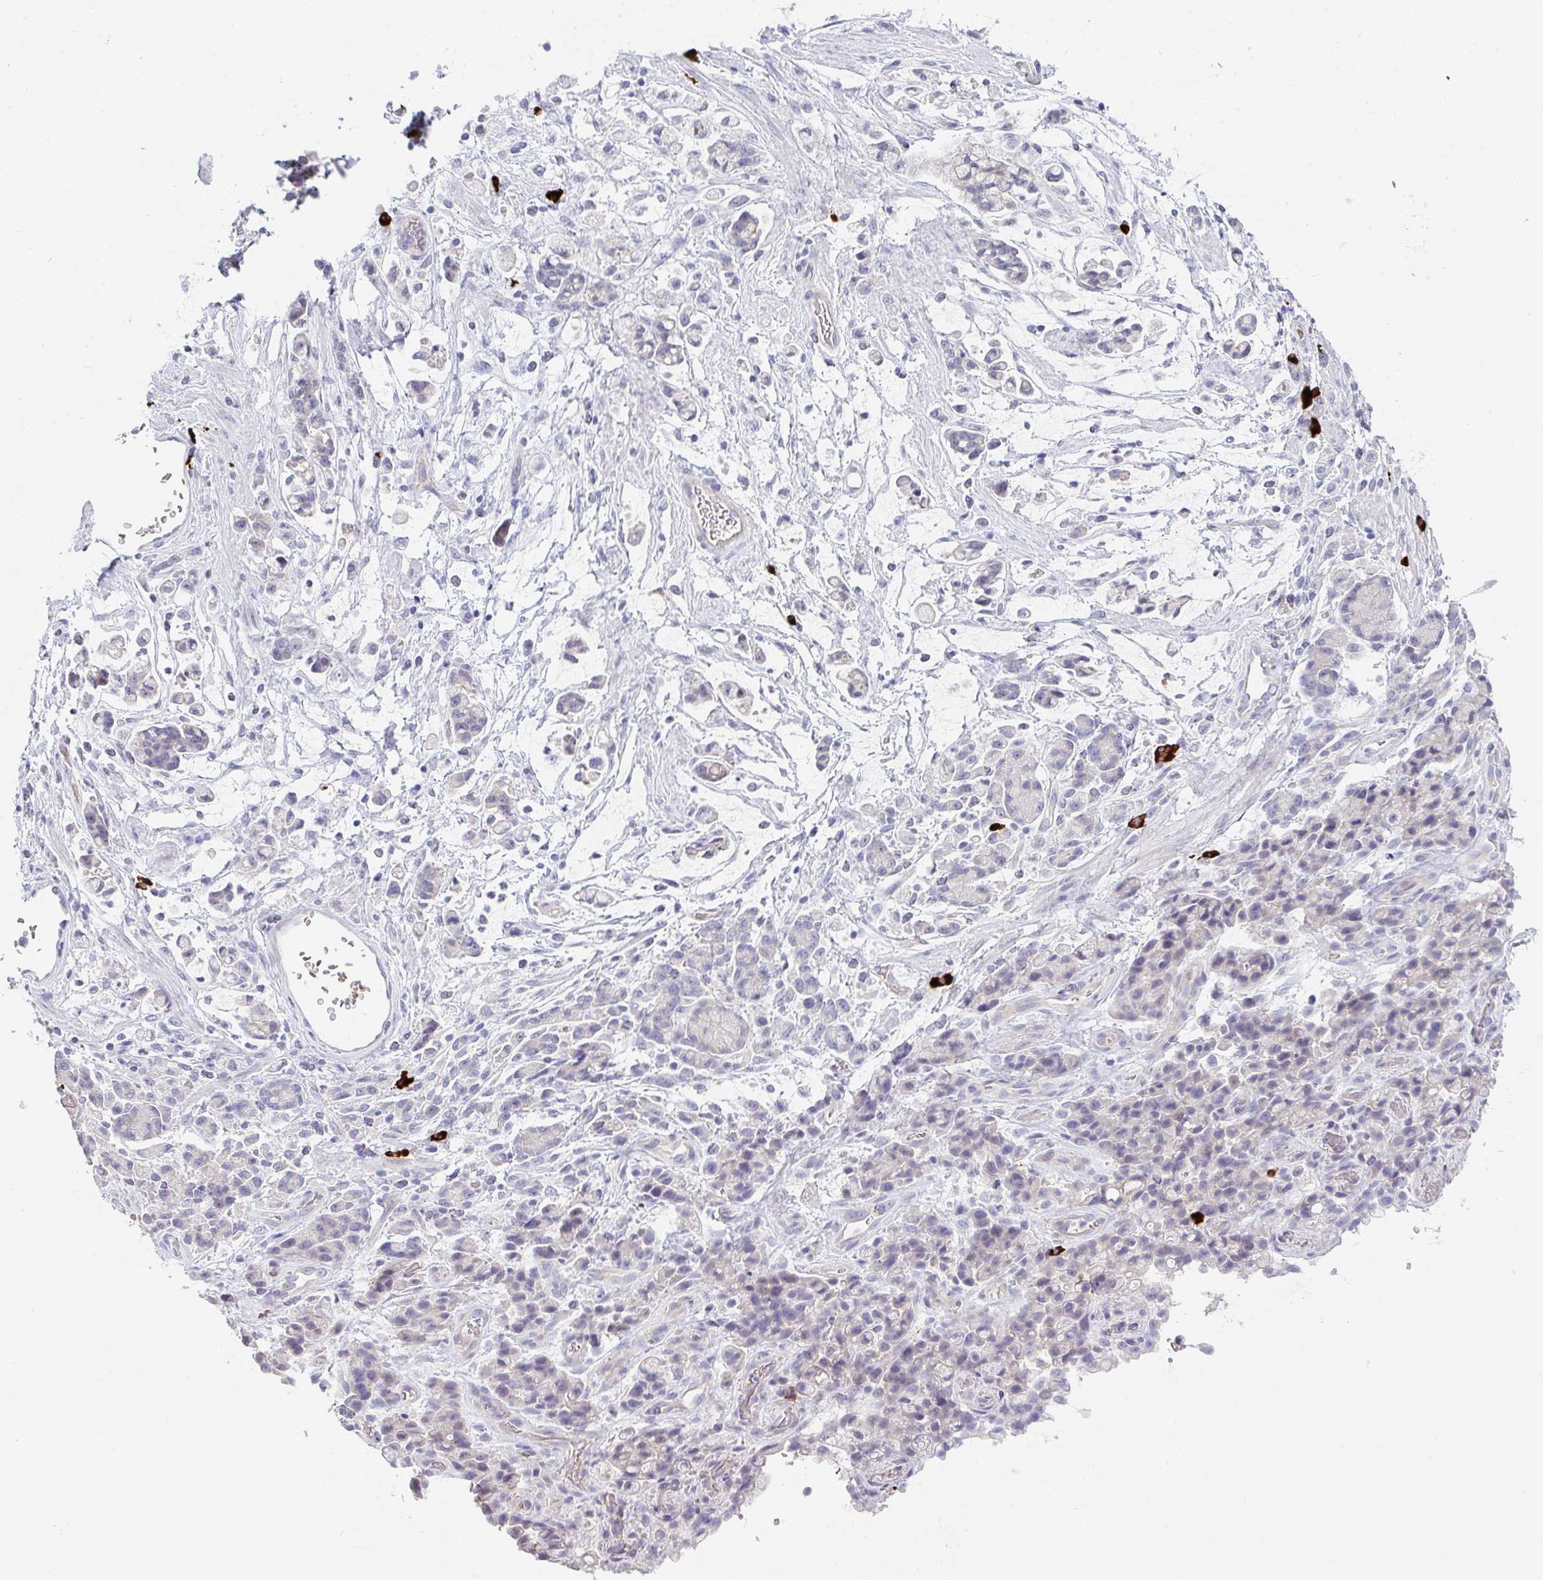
{"staining": {"intensity": "negative", "quantity": "none", "location": "none"}, "tissue": "stomach cancer", "cell_type": "Tumor cells", "image_type": "cancer", "snomed": [{"axis": "morphology", "description": "Adenocarcinoma, NOS"}, {"axis": "topography", "description": "Stomach"}], "caption": "This micrograph is of stomach adenocarcinoma stained with immunohistochemistry (IHC) to label a protein in brown with the nuclei are counter-stained blue. There is no expression in tumor cells. (Stains: DAB (3,3'-diaminobenzidine) immunohistochemistry (IHC) with hematoxylin counter stain, Microscopy: brightfield microscopy at high magnification).", "gene": "CACNA1S", "patient": {"sex": "female", "age": 60}}